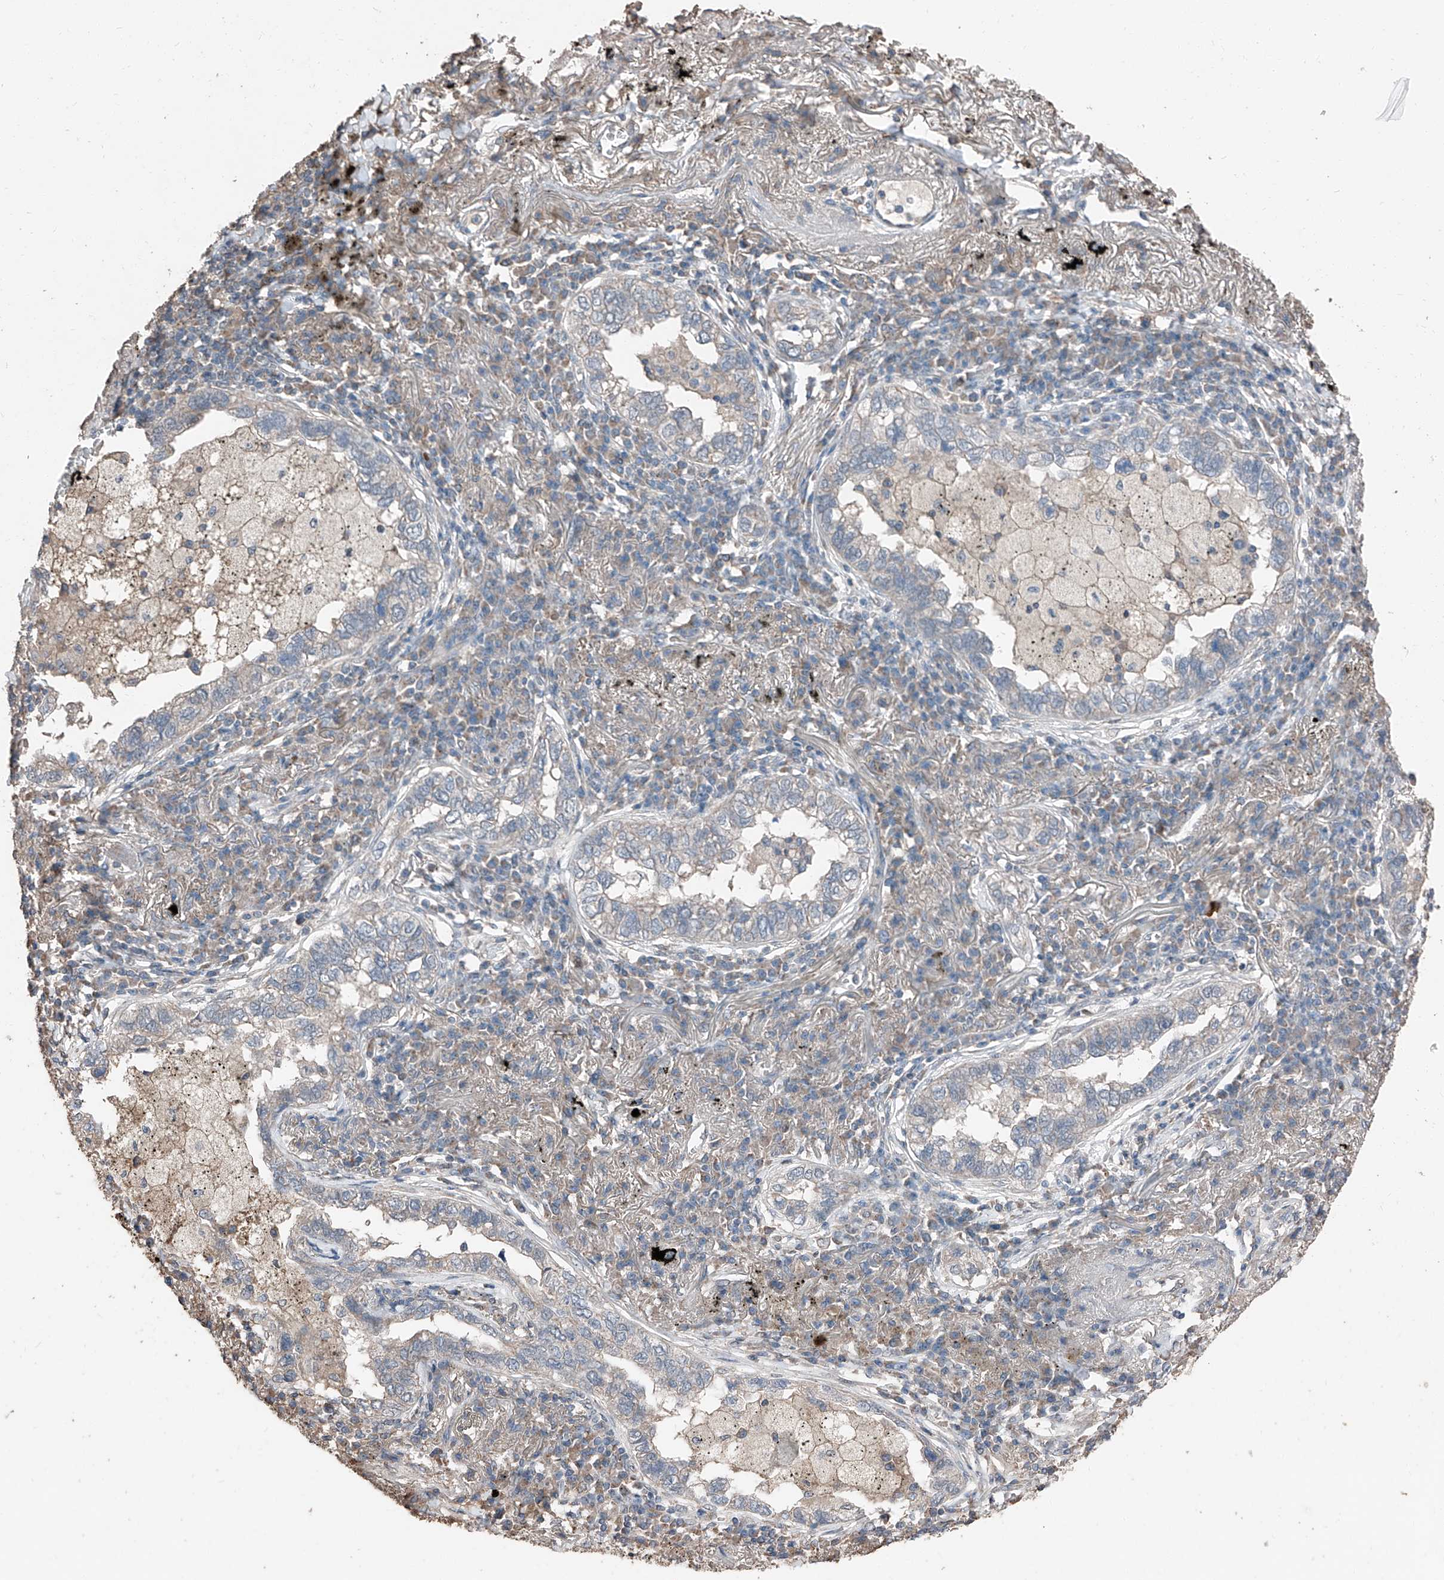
{"staining": {"intensity": "negative", "quantity": "none", "location": "none"}, "tissue": "lung cancer", "cell_type": "Tumor cells", "image_type": "cancer", "snomed": [{"axis": "morphology", "description": "Adenocarcinoma, NOS"}, {"axis": "topography", "description": "Lung"}], "caption": "Human lung cancer stained for a protein using immunohistochemistry (IHC) demonstrates no staining in tumor cells.", "gene": "MAMLD1", "patient": {"sex": "male", "age": 65}}